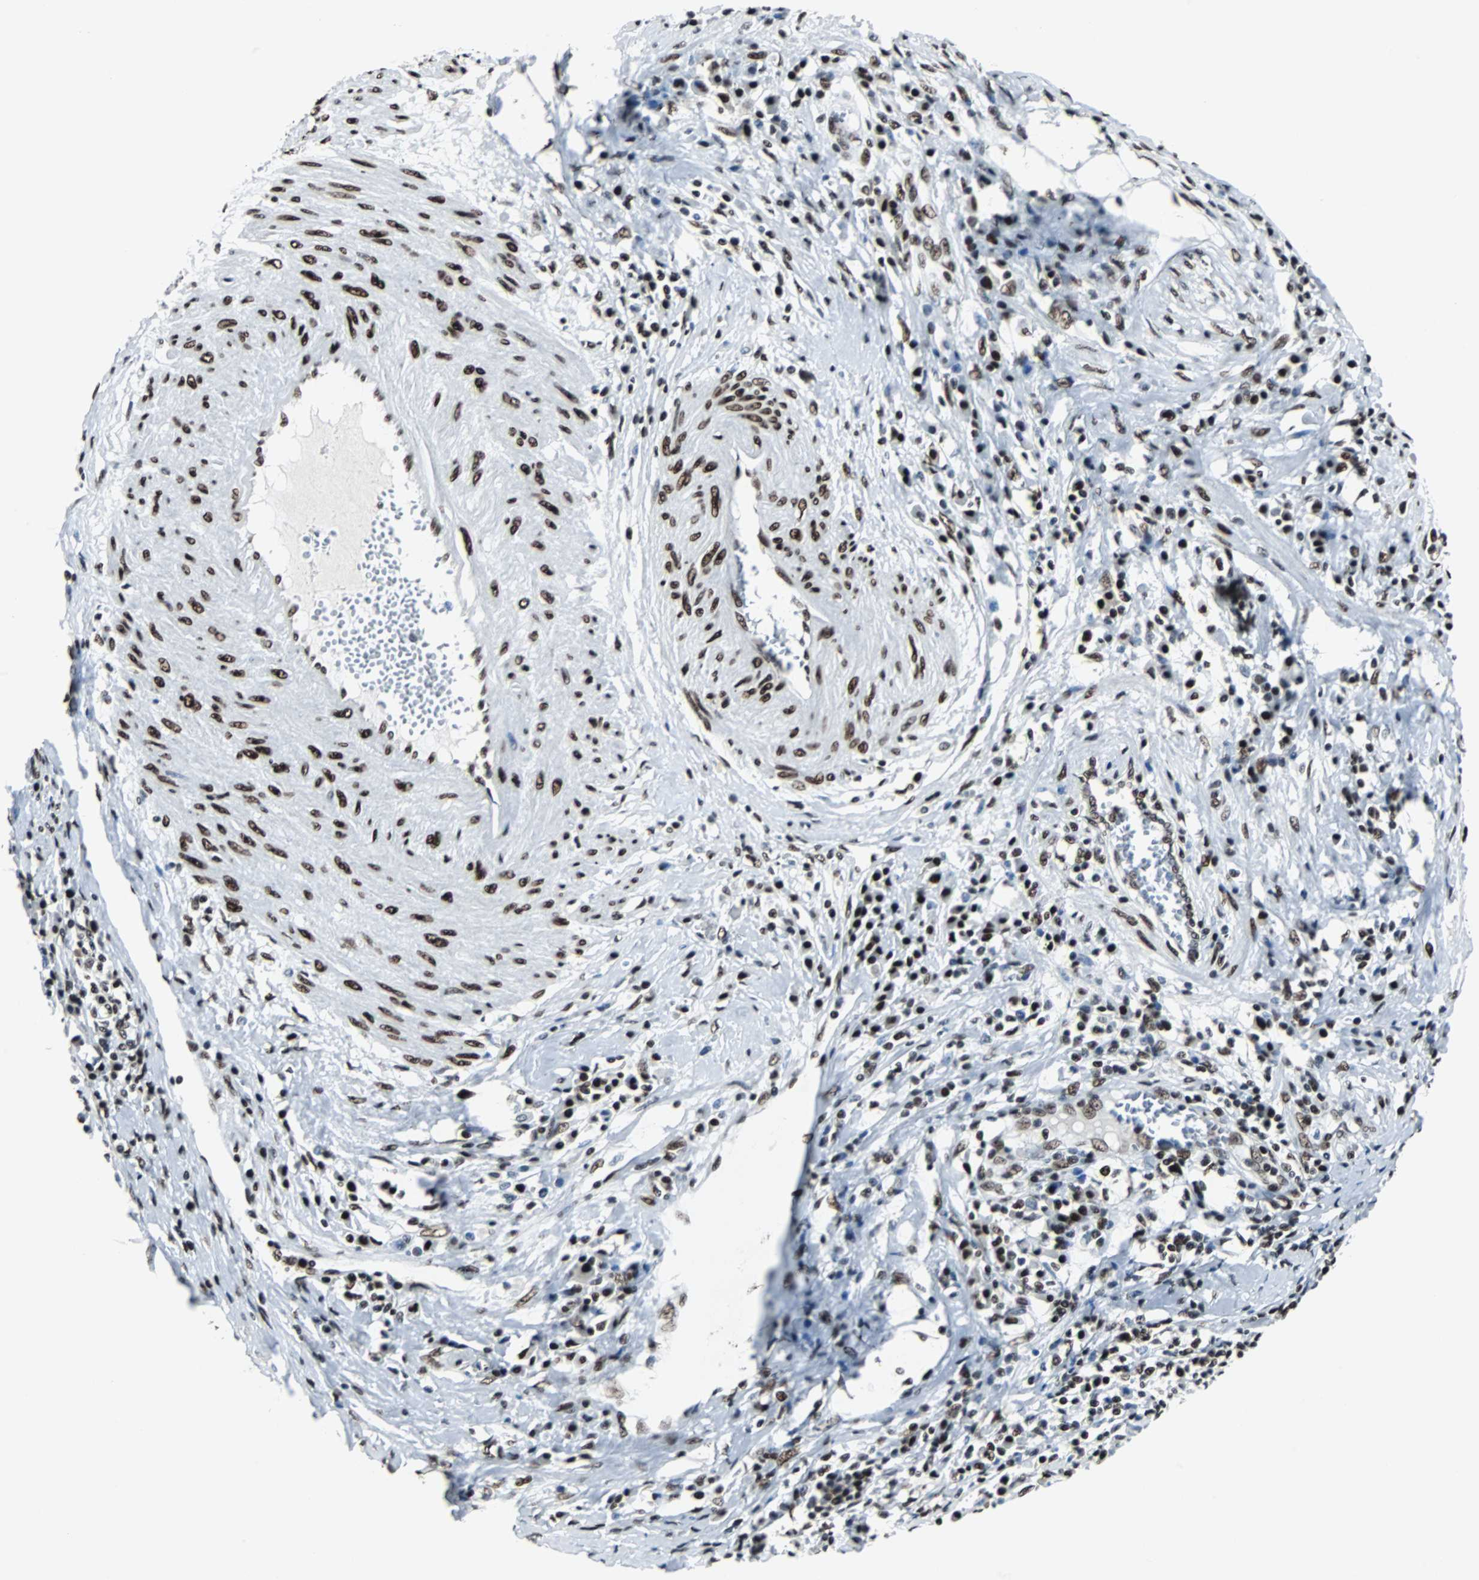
{"staining": {"intensity": "moderate", "quantity": ">75%", "location": "nuclear"}, "tissue": "cervical cancer", "cell_type": "Tumor cells", "image_type": "cancer", "snomed": [{"axis": "morphology", "description": "Squamous cell carcinoma, NOS"}, {"axis": "topography", "description": "Cervix"}], "caption": "A micrograph of cervical squamous cell carcinoma stained for a protein reveals moderate nuclear brown staining in tumor cells.", "gene": "MEF2D", "patient": {"sex": "female", "age": 40}}